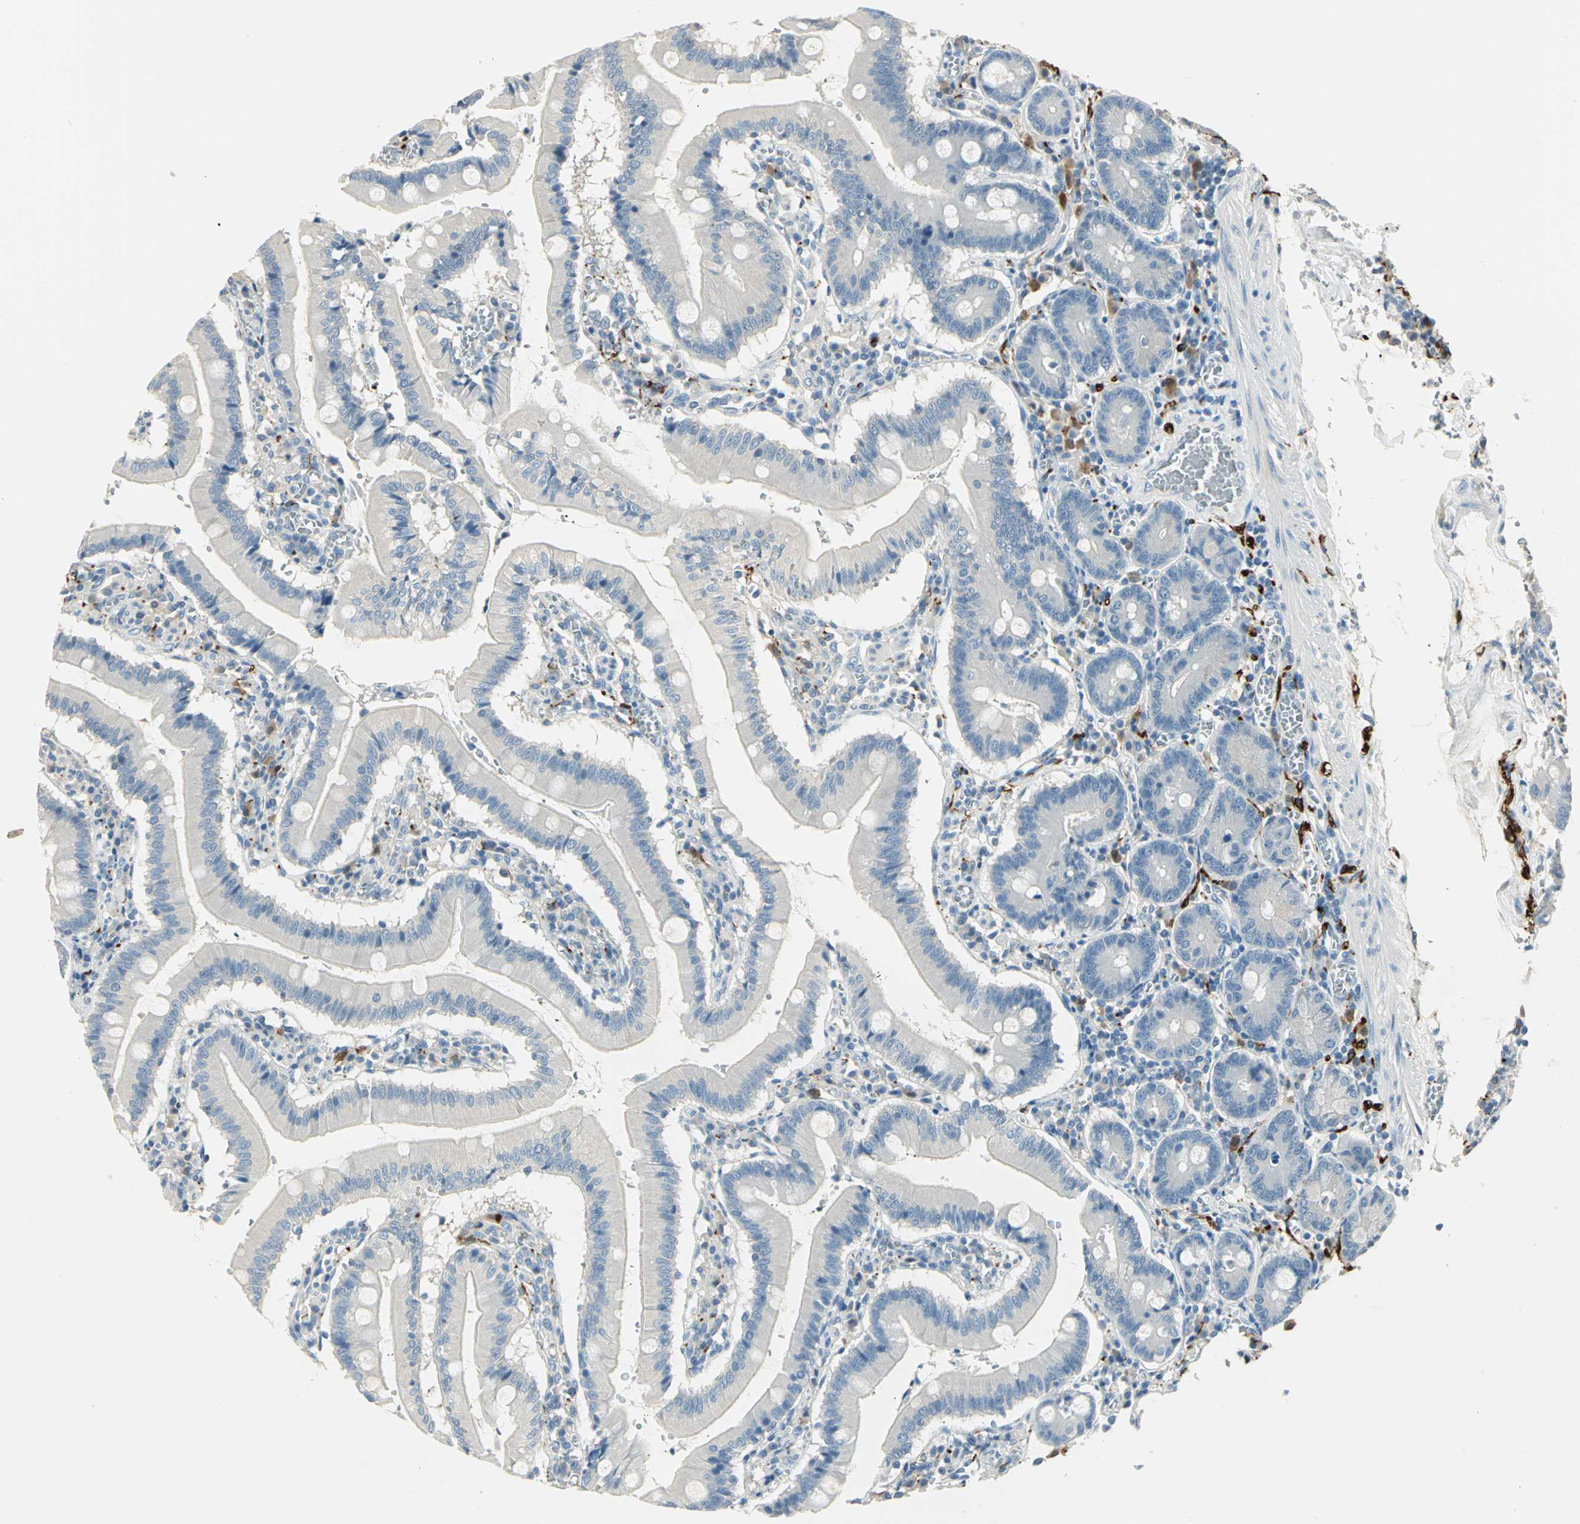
{"staining": {"intensity": "negative", "quantity": "none", "location": "none"}, "tissue": "small intestine", "cell_type": "Glandular cells", "image_type": "normal", "snomed": [{"axis": "morphology", "description": "Normal tissue, NOS"}, {"axis": "topography", "description": "Small intestine"}], "caption": "DAB immunohistochemical staining of benign small intestine shows no significant expression in glandular cells. Brightfield microscopy of immunohistochemistry stained with DAB (brown) and hematoxylin (blue), captured at high magnification.", "gene": "UCHL1", "patient": {"sex": "male", "age": 71}}